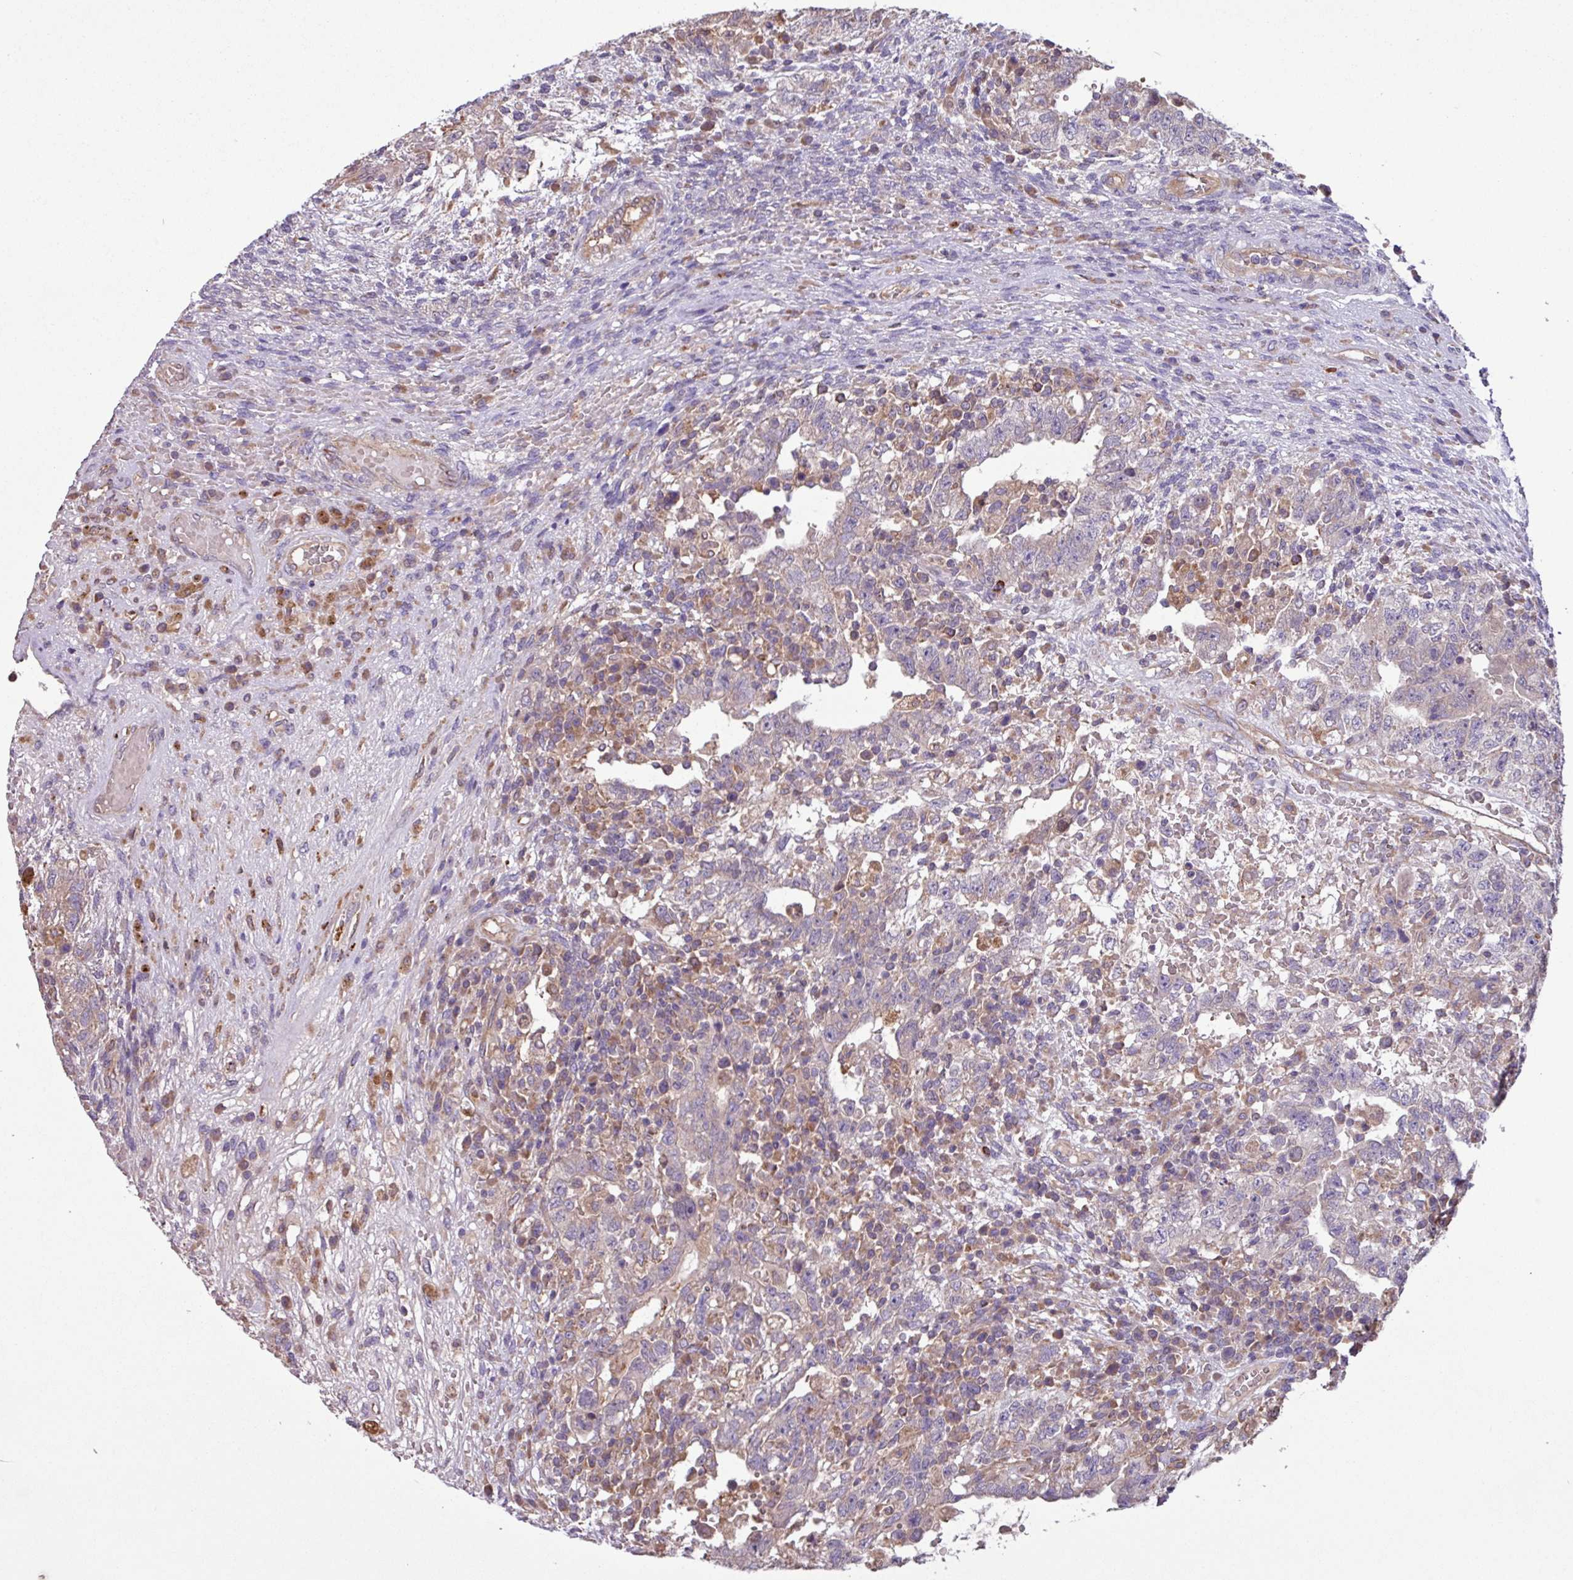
{"staining": {"intensity": "negative", "quantity": "none", "location": "none"}, "tissue": "testis cancer", "cell_type": "Tumor cells", "image_type": "cancer", "snomed": [{"axis": "morphology", "description": "Carcinoma, Embryonal, NOS"}, {"axis": "topography", "description": "Testis"}], "caption": "Tumor cells show no significant protein staining in testis embryonal carcinoma.", "gene": "PTPRQ", "patient": {"sex": "male", "age": 26}}